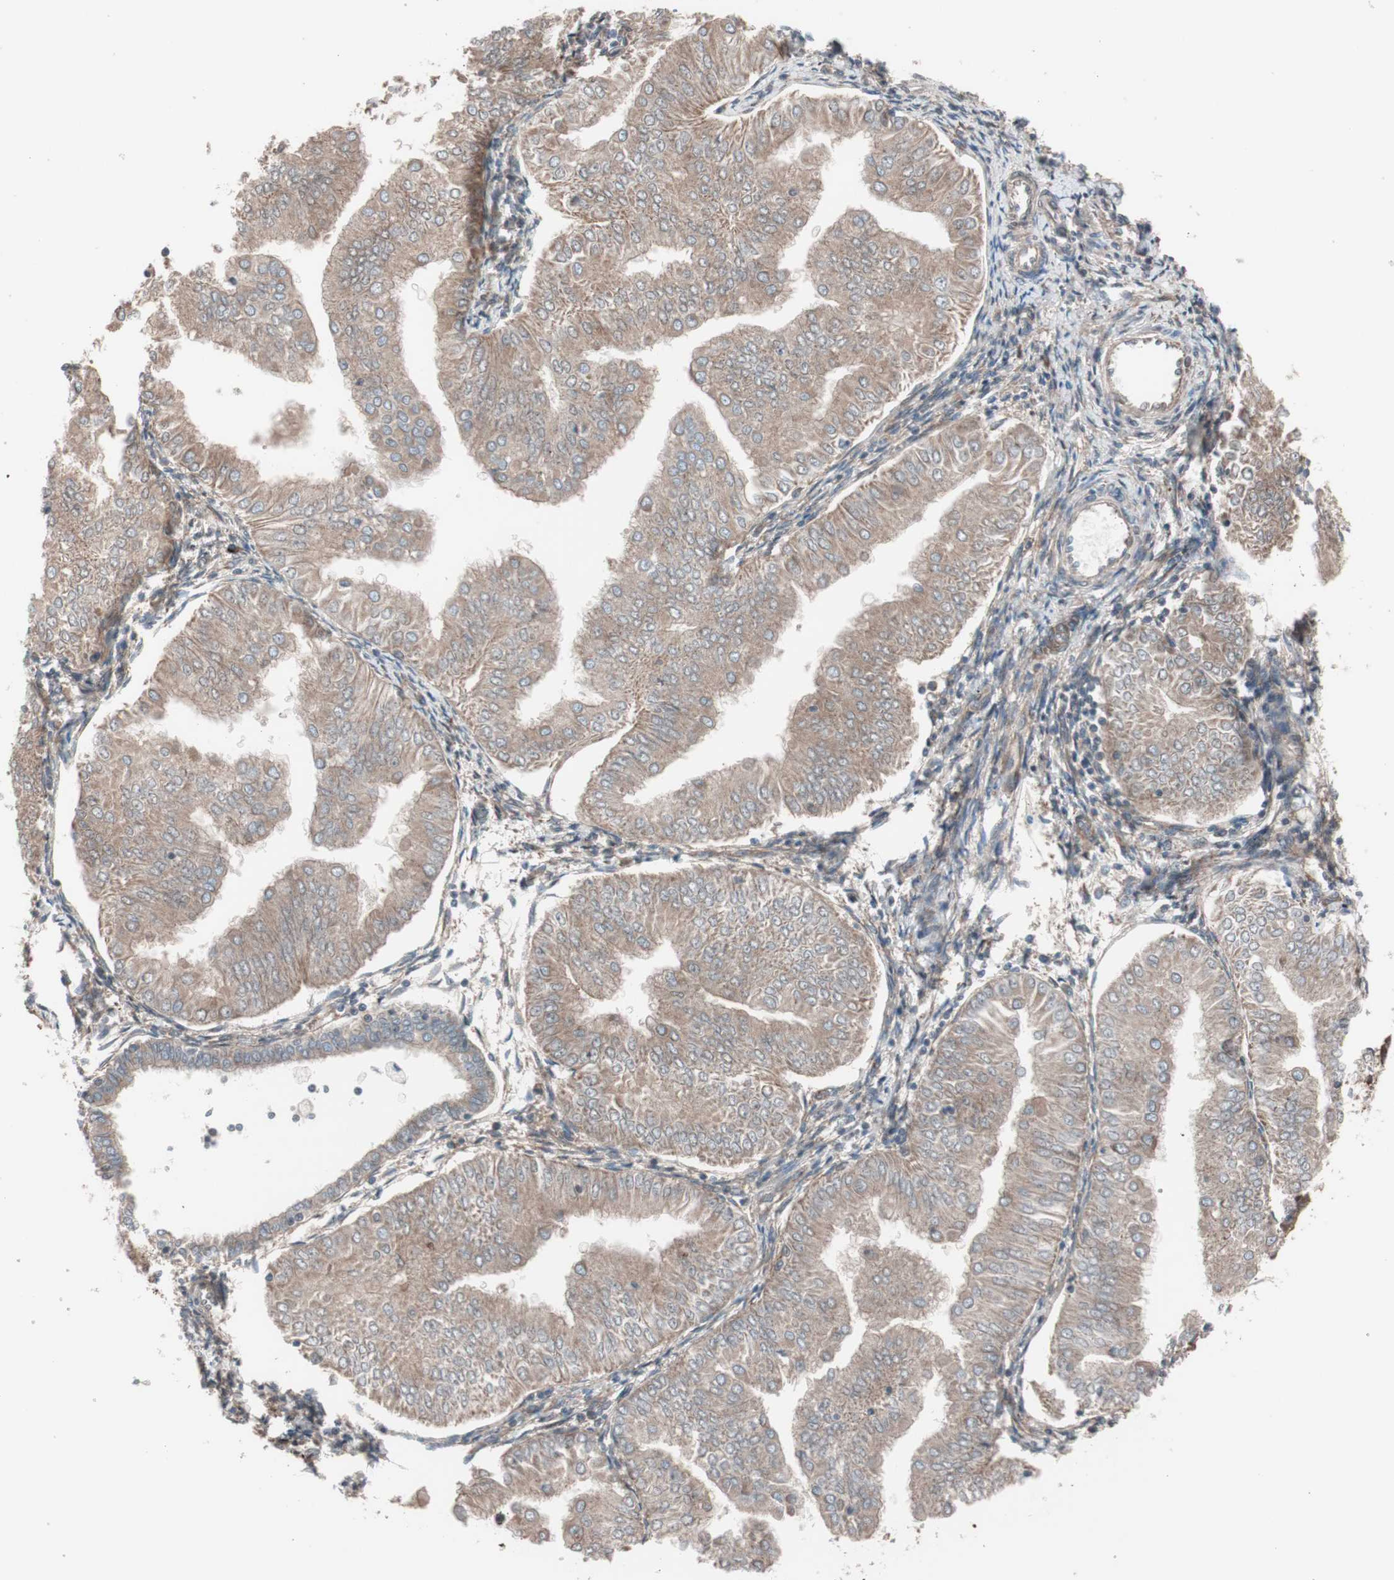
{"staining": {"intensity": "moderate", "quantity": ">75%", "location": "cytoplasmic/membranous"}, "tissue": "endometrial cancer", "cell_type": "Tumor cells", "image_type": "cancer", "snomed": [{"axis": "morphology", "description": "Adenocarcinoma, NOS"}, {"axis": "topography", "description": "Endometrium"}], "caption": "Protein expression analysis of human adenocarcinoma (endometrial) reveals moderate cytoplasmic/membranous staining in about >75% of tumor cells.", "gene": "SEC31A", "patient": {"sex": "female", "age": 53}}